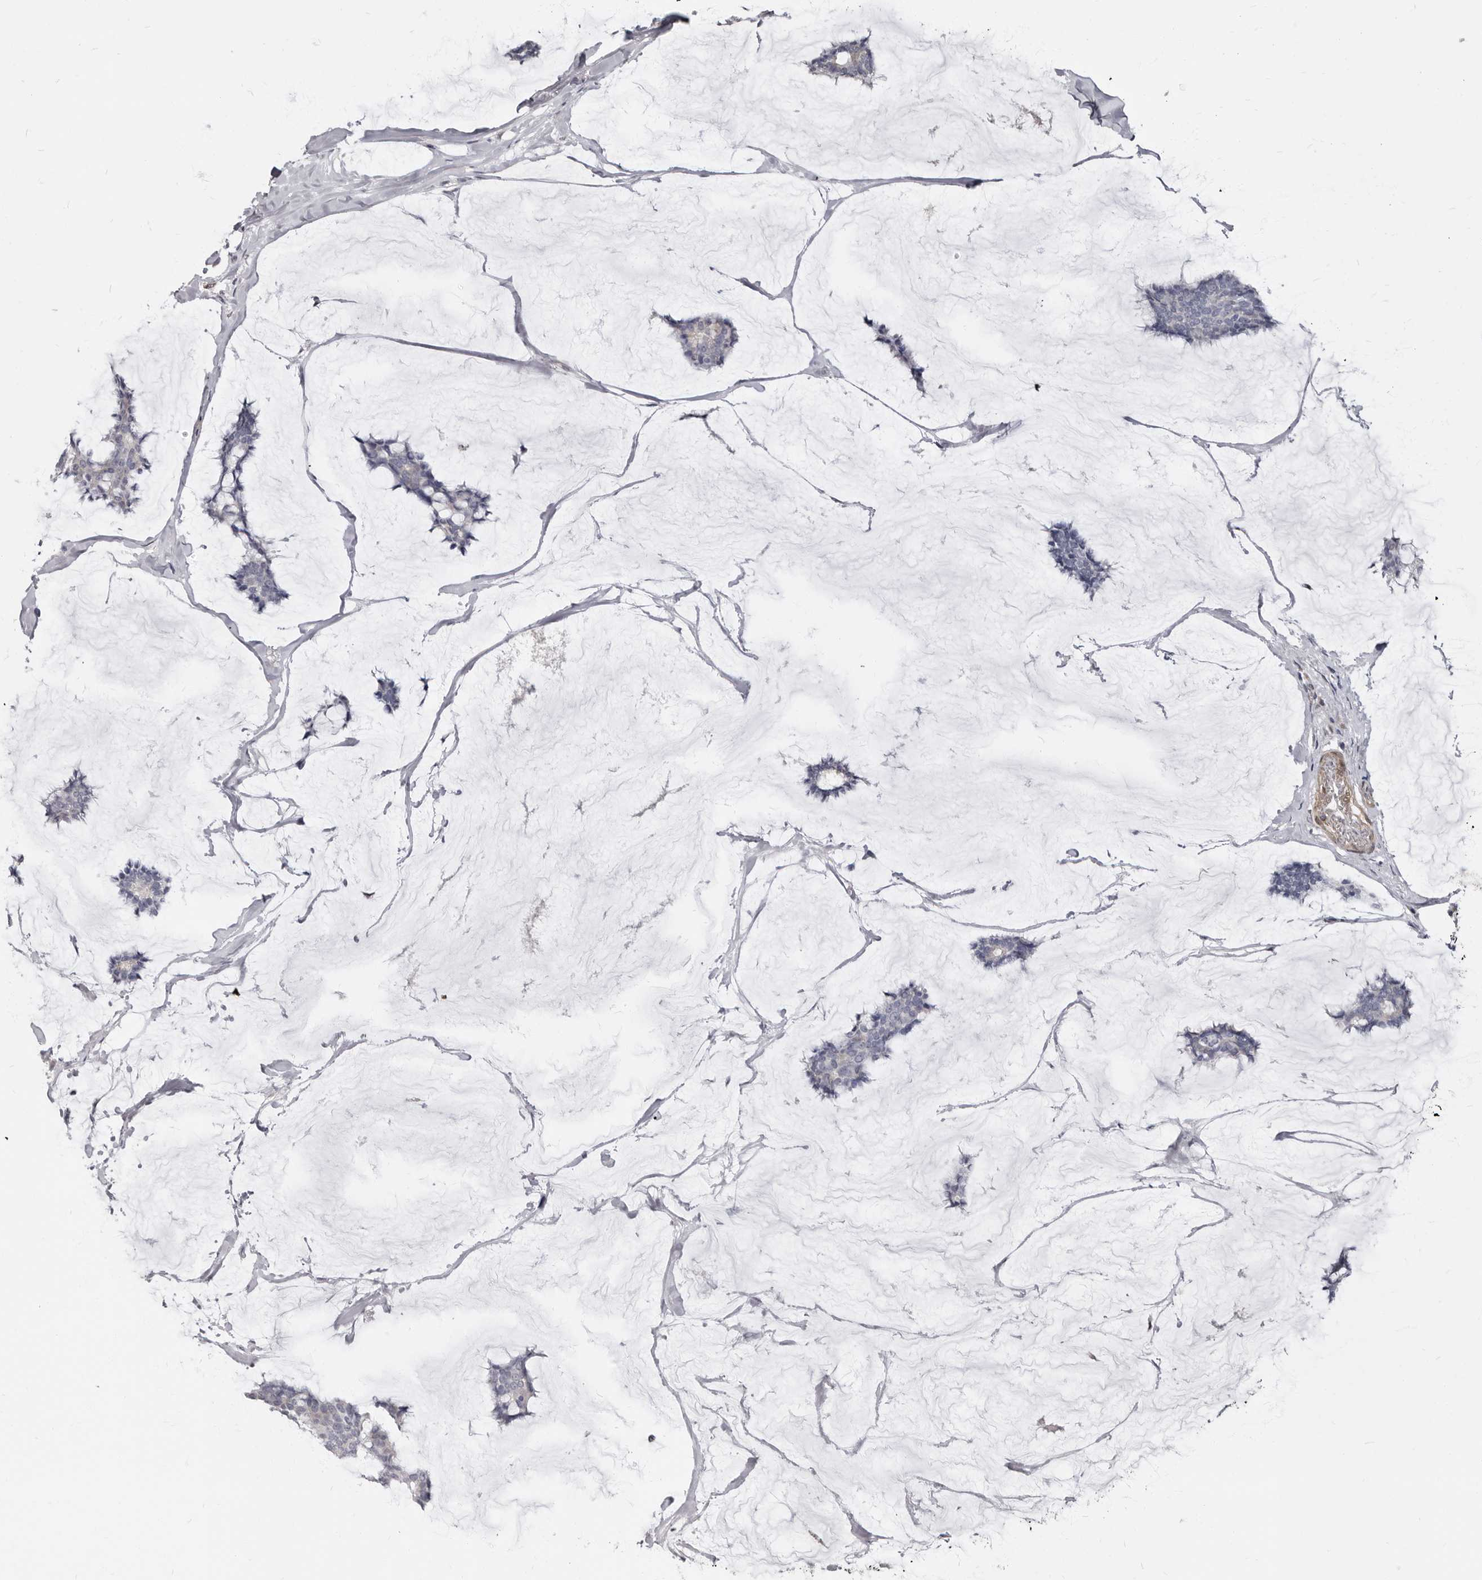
{"staining": {"intensity": "negative", "quantity": "none", "location": "none"}, "tissue": "breast cancer", "cell_type": "Tumor cells", "image_type": "cancer", "snomed": [{"axis": "morphology", "description": "Duct carcinoma"}, {"axis": "topography", "description": "Breast"}], "caption": "A histopathology image of invasive ductal carcinoma (breast) stained for a protein shows no brown staining in tumor cells.", "gene": "MRGPRF", "patient": {"sex": "female", "age": 93}}